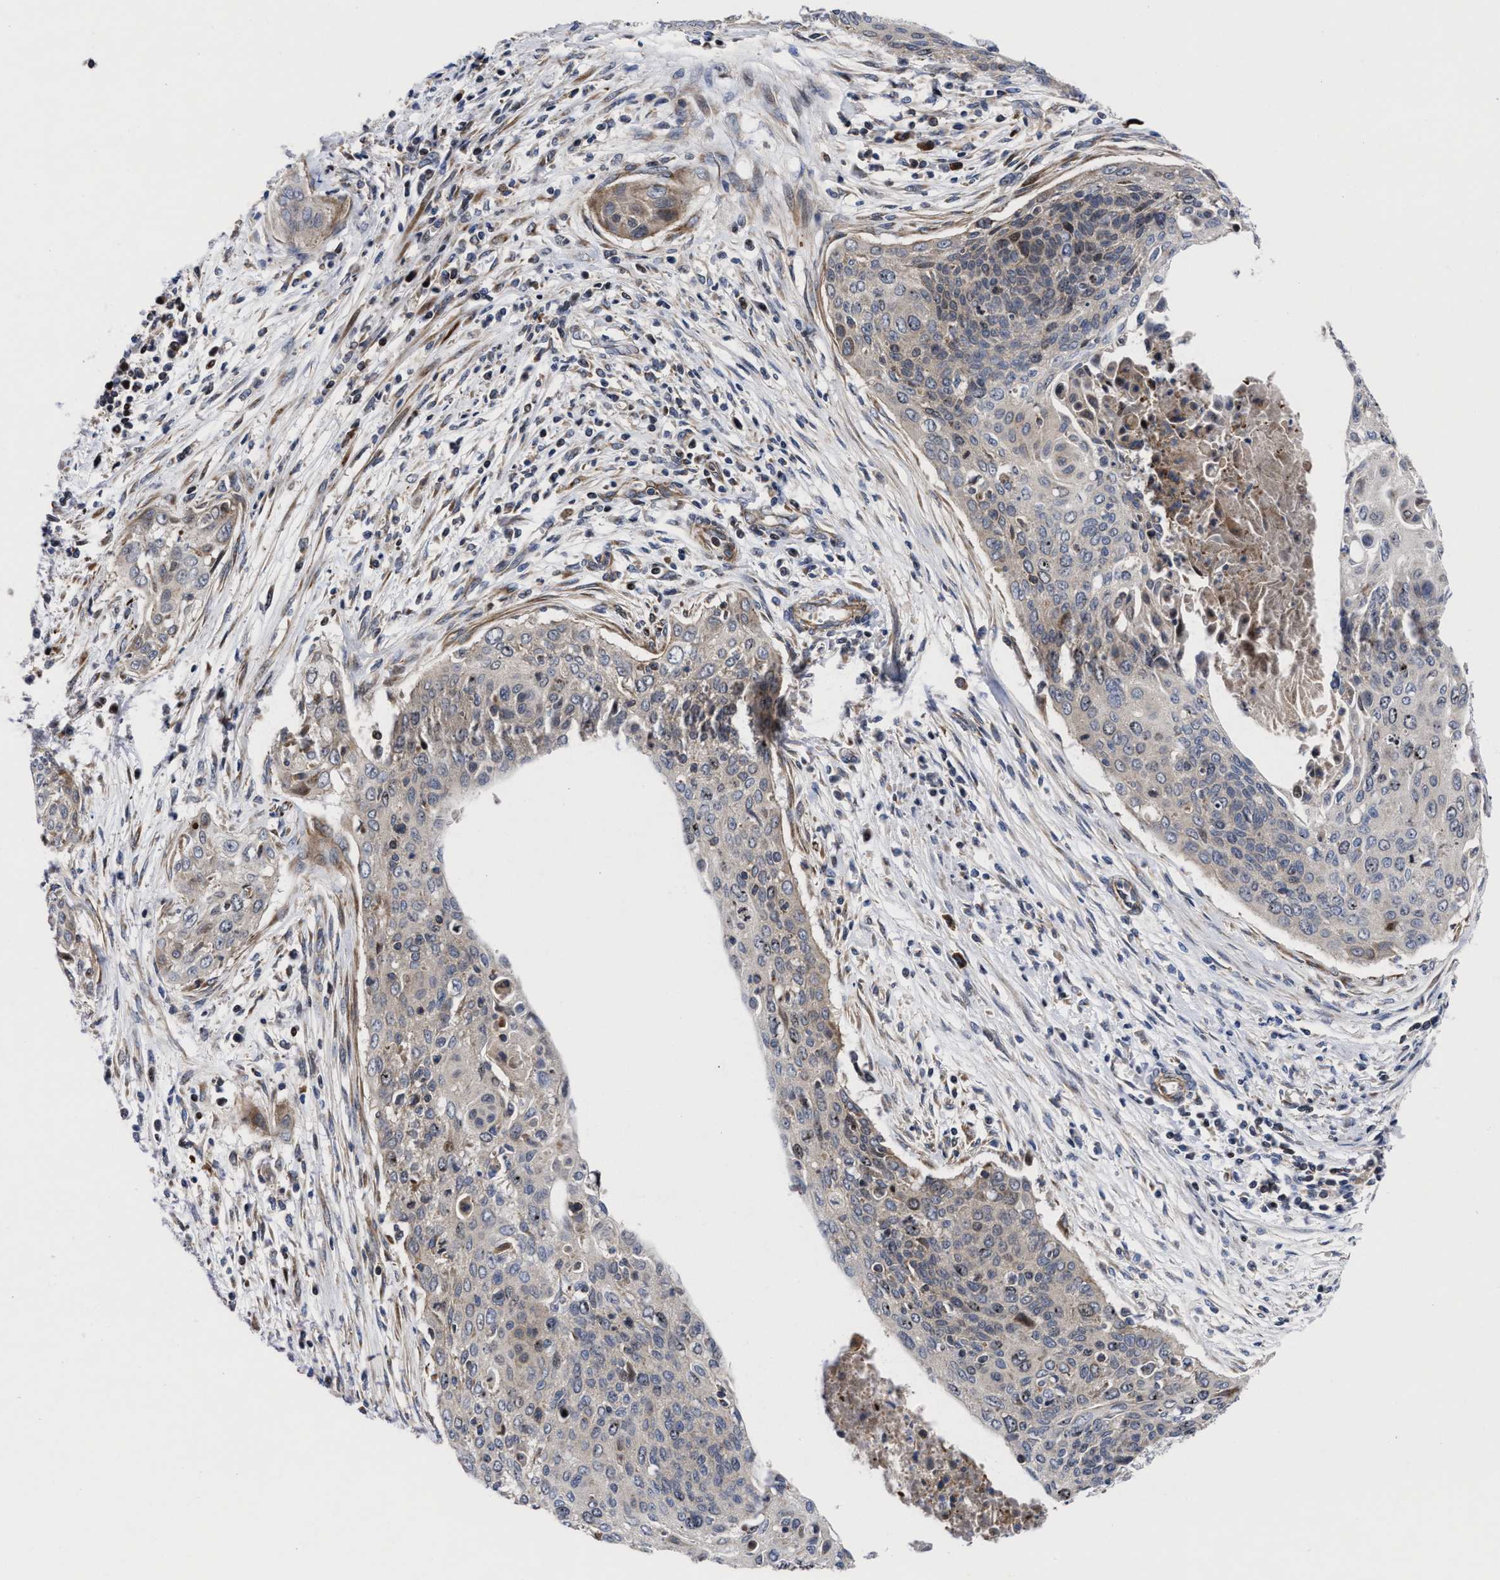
{"staining": {"intensity": "weak", "quantity": "<25%", "location": "cytoplasmic/membranous,nuclear"}, "tissue": "cervical cancer", "cell_type": "Tumor cells", "image_type": "cancer", "snomed": [{"axis": "morphology", "description": "Squamous cell carcinoma, NOS"}, {"axis": "topography", "description": "Cervix"}], "caption": "Protein analysis of cervical squamous cell carcinoma reveals no significant expression in tumor cells.", "gene": "MRPL50", "patient": {"sex": "female", "age": 55}}